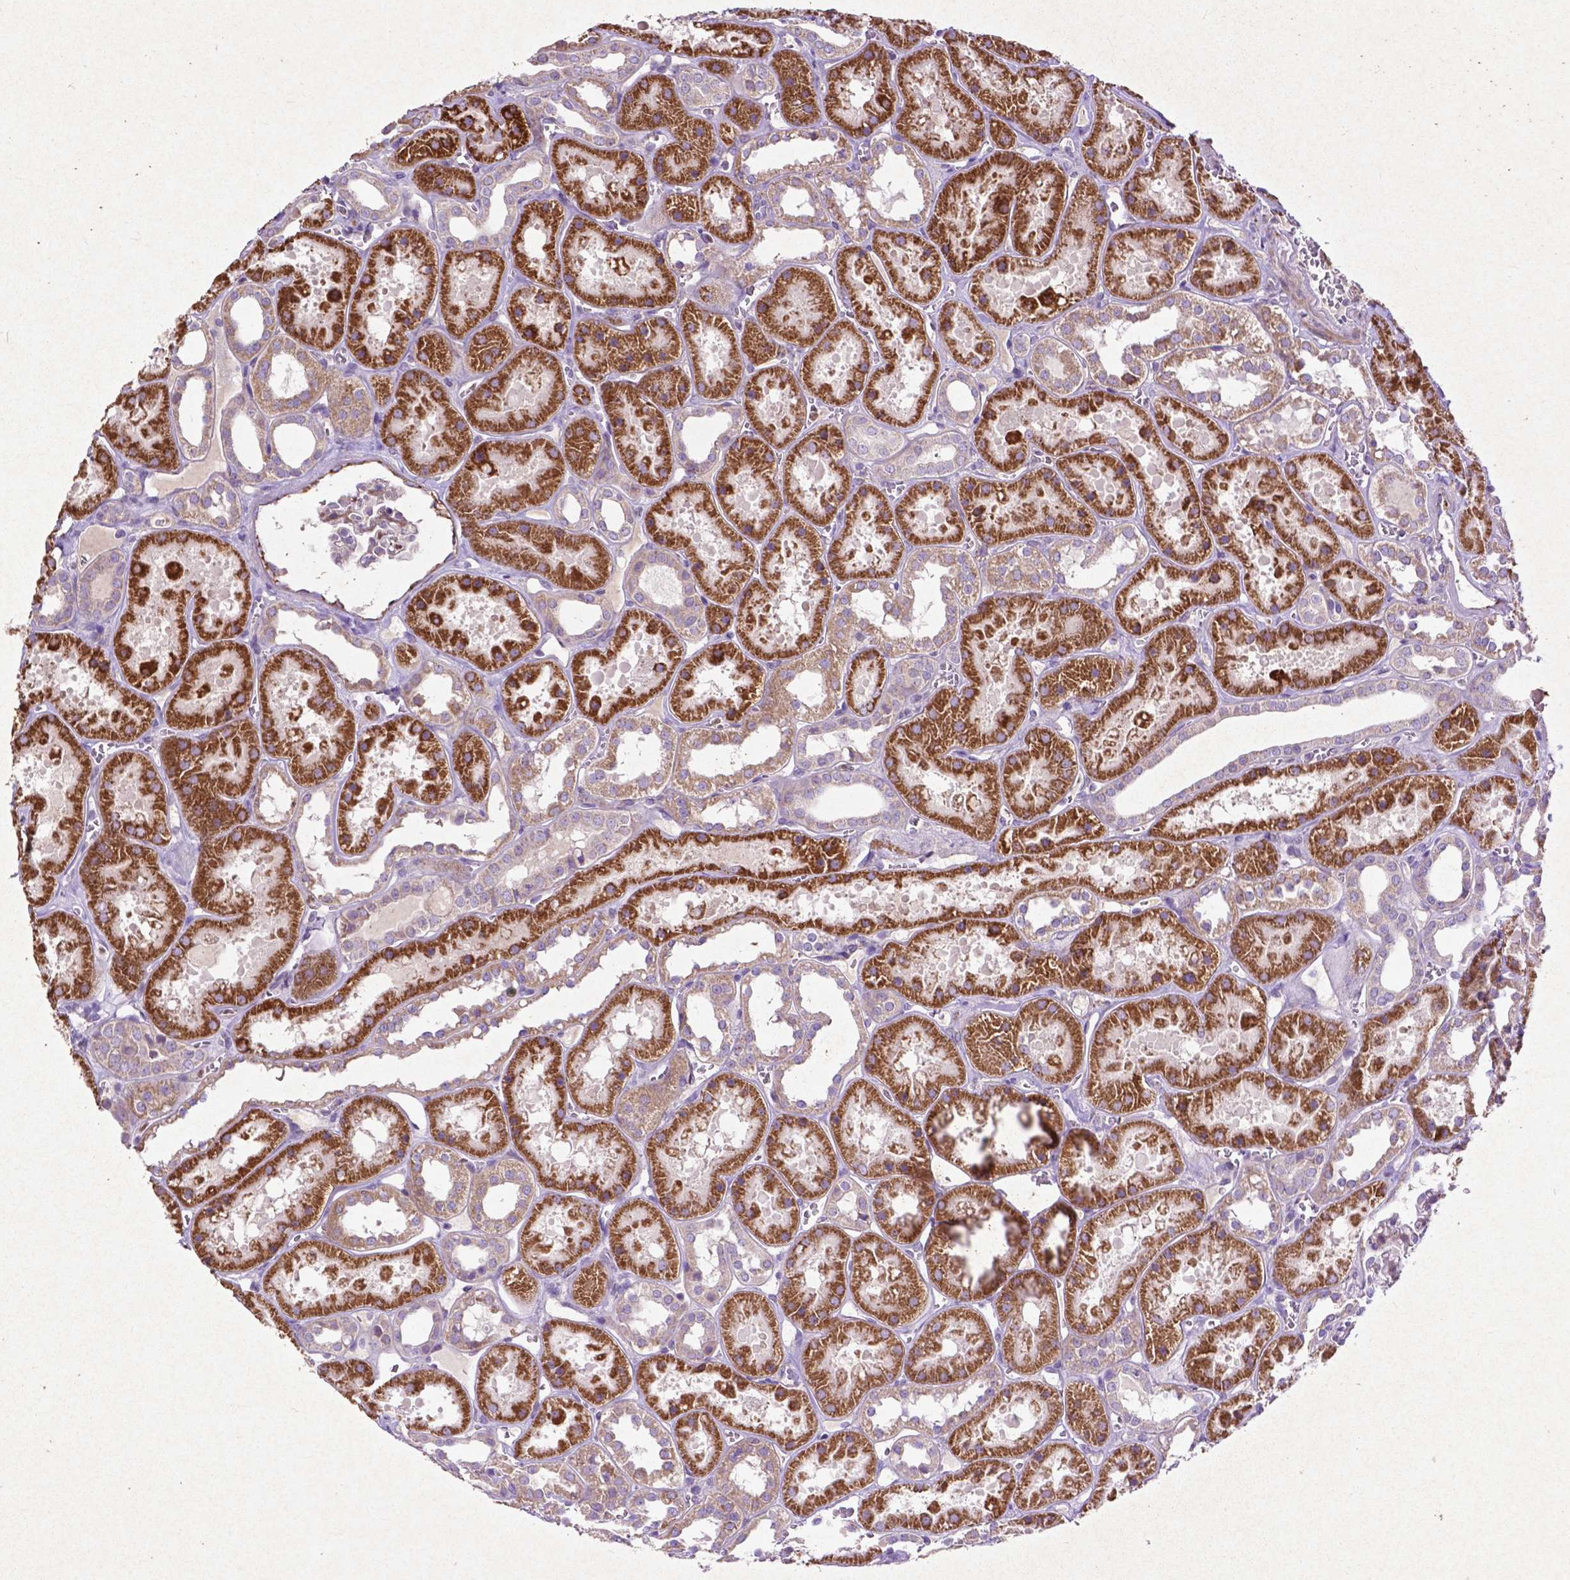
{"staining": {"intensity": "negative", "quantity": "none", "location": "none"}, "tissue": "kidney", "cell_type": "Cells in glomeruli", "image_type": "normal", "snomed": [{"axis": "morphology", "description": "Normal tissue, NOS"}, {"axis": "topography", "description": "Kidney"}], "caption": "High power microscopy histopathology image of an immunohistochemistry micrograph of unremarkable kidney, revealing no significant positivity in cells in glomeruli.", "gene": "THEGL", "patient": {"sex": "female", "age": 41}}